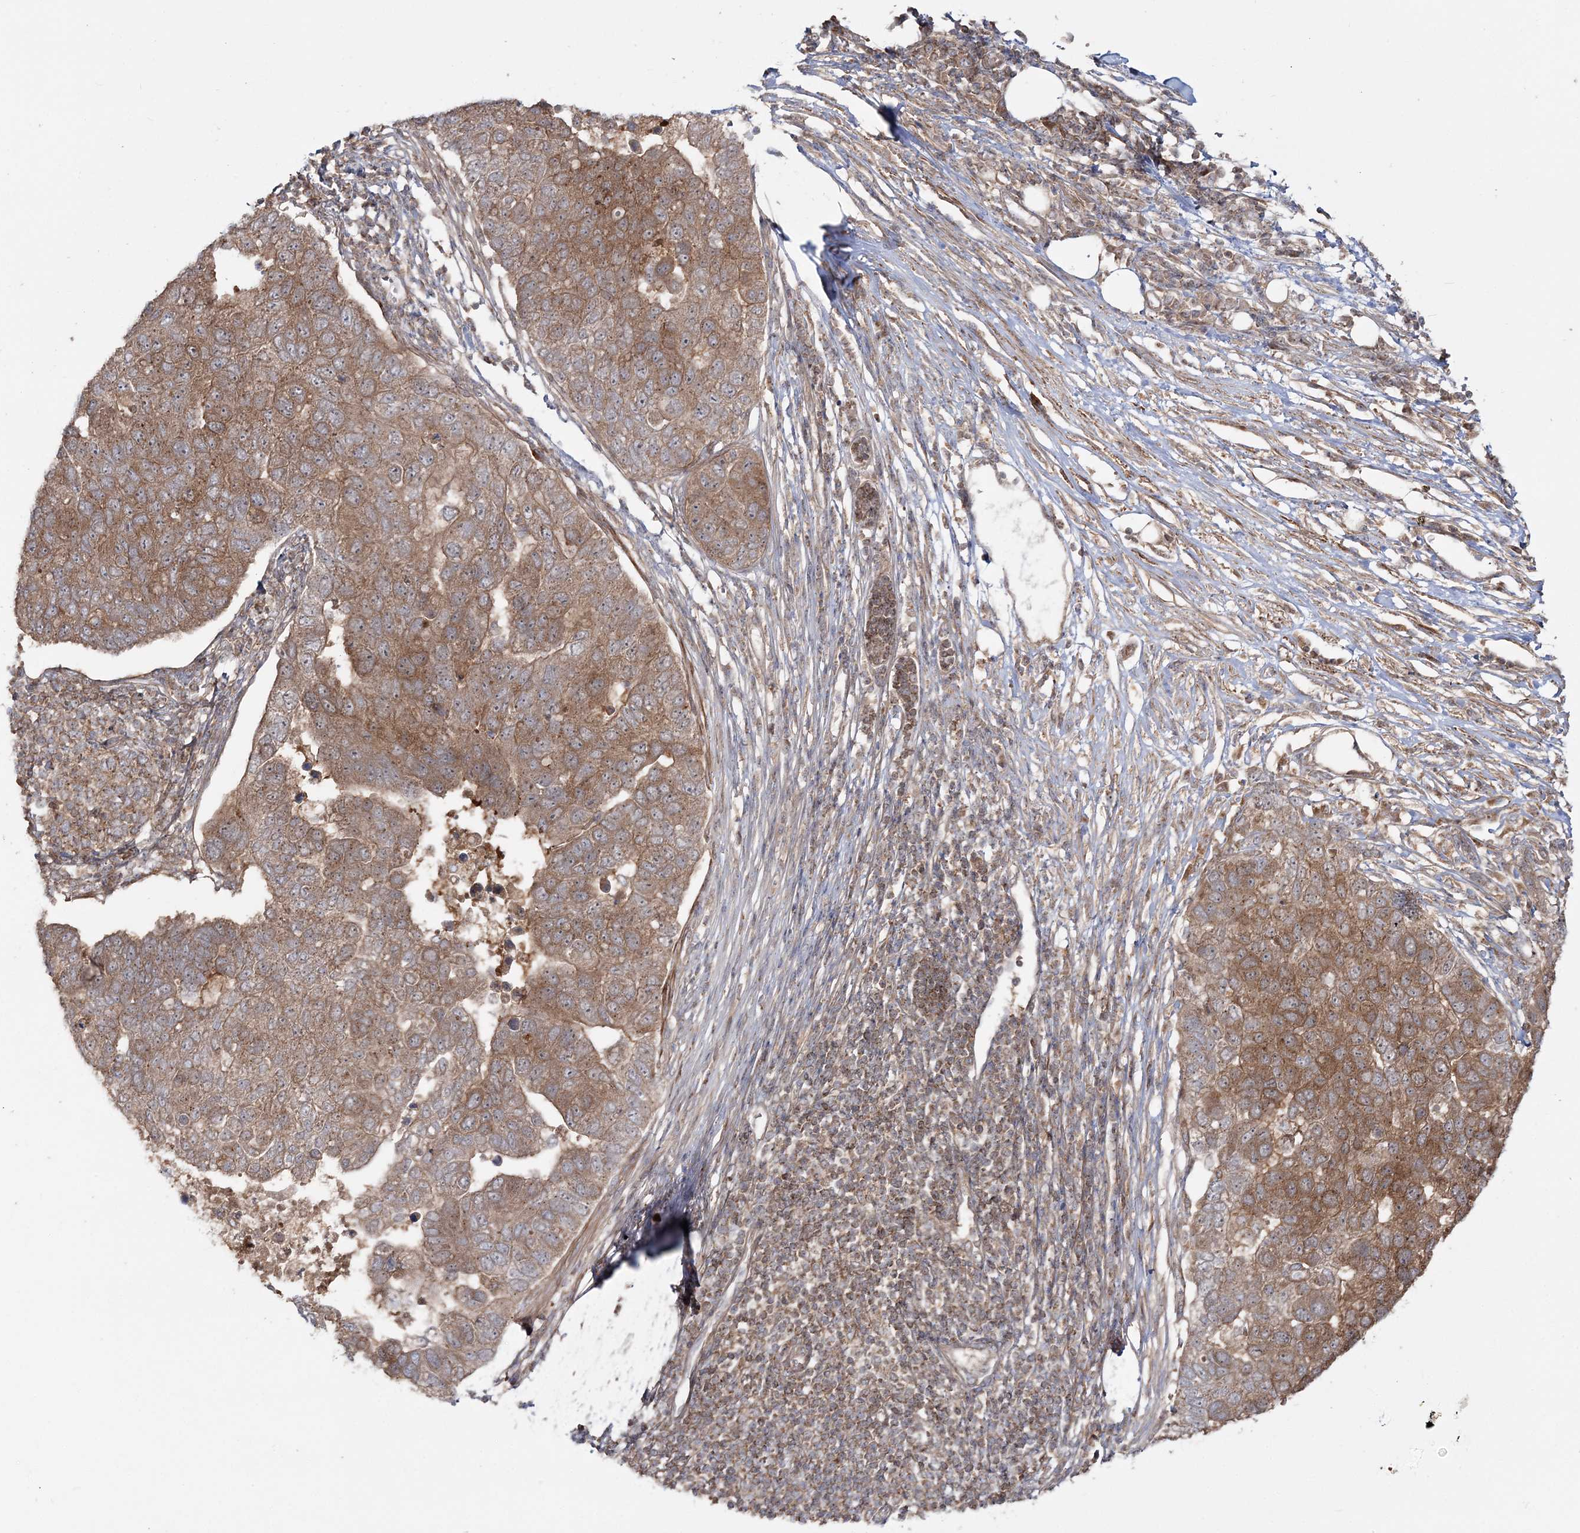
{"staining": {"intensity": "moderate", "quantity": ">75%", "location": "cytoplasmic/membranous"}, "tissue": "pancreatic cancer", "cell_type": "Tumor cells", "image_type": "cancer", "snomed": [{"axis": "morphology", "description": "Adenocarcinoma, NOS"}, {"axis": "topography", "description": "Pancreas"}], "caption": "Pancreatic adenocarcinoma was stained to show a protein in brown. There is medium levels of moderate cytoplasmic/membranous positivity in about >75% of tumor cells. The staining is performed using DAB (3,3'-diaminobenzidine) brown chromogen to label protein expression. The nuclei are counter-stained blue using hematoxylin.", "gene": "MOCS2", "patient": {"sex": "female", "age": 61}}